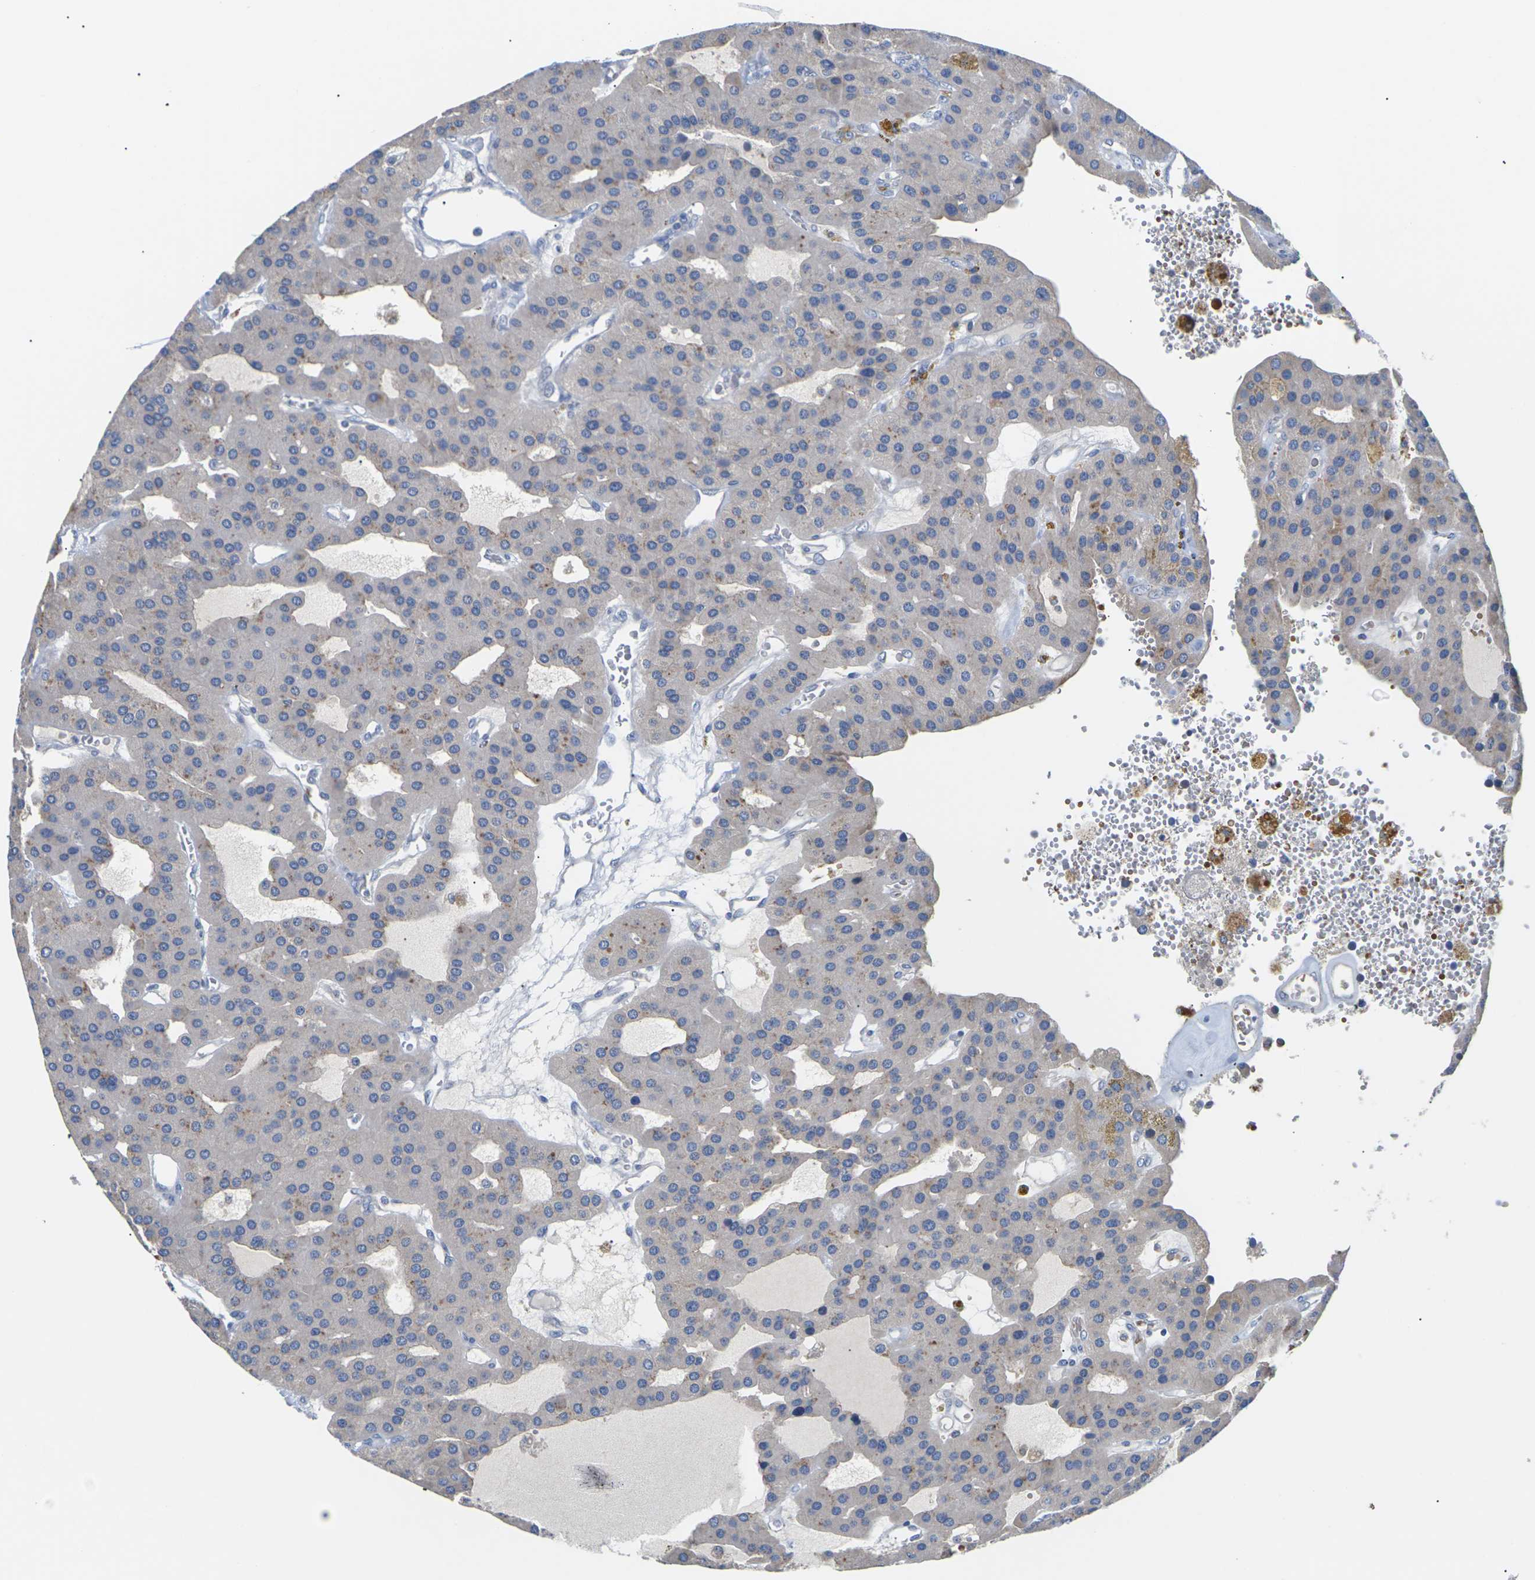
{"staining": {"intensity": "weak", "quantity": "<25%", "location": "cytoplasmic/membranous"}, "tissue": "parathyroid gland", "cell_type": "Glandular cells", "image_type": "normal", "snomed": [{"axis": "morphology", "description": "Normal tissue, NOS"}, {"axis": "morphology", "description": "Adenoma, NOS"}, {"axis": "topography", "description": "Parathyroid gland"}], "caption": "DAB (3,3'-diaminobenzidine) immunohistochemical staining of benign parathyroid gland reveals no significant positivity in glandular cells.", "gene": "TMCO4", "patient": {"sex": "female", "age": 86}}